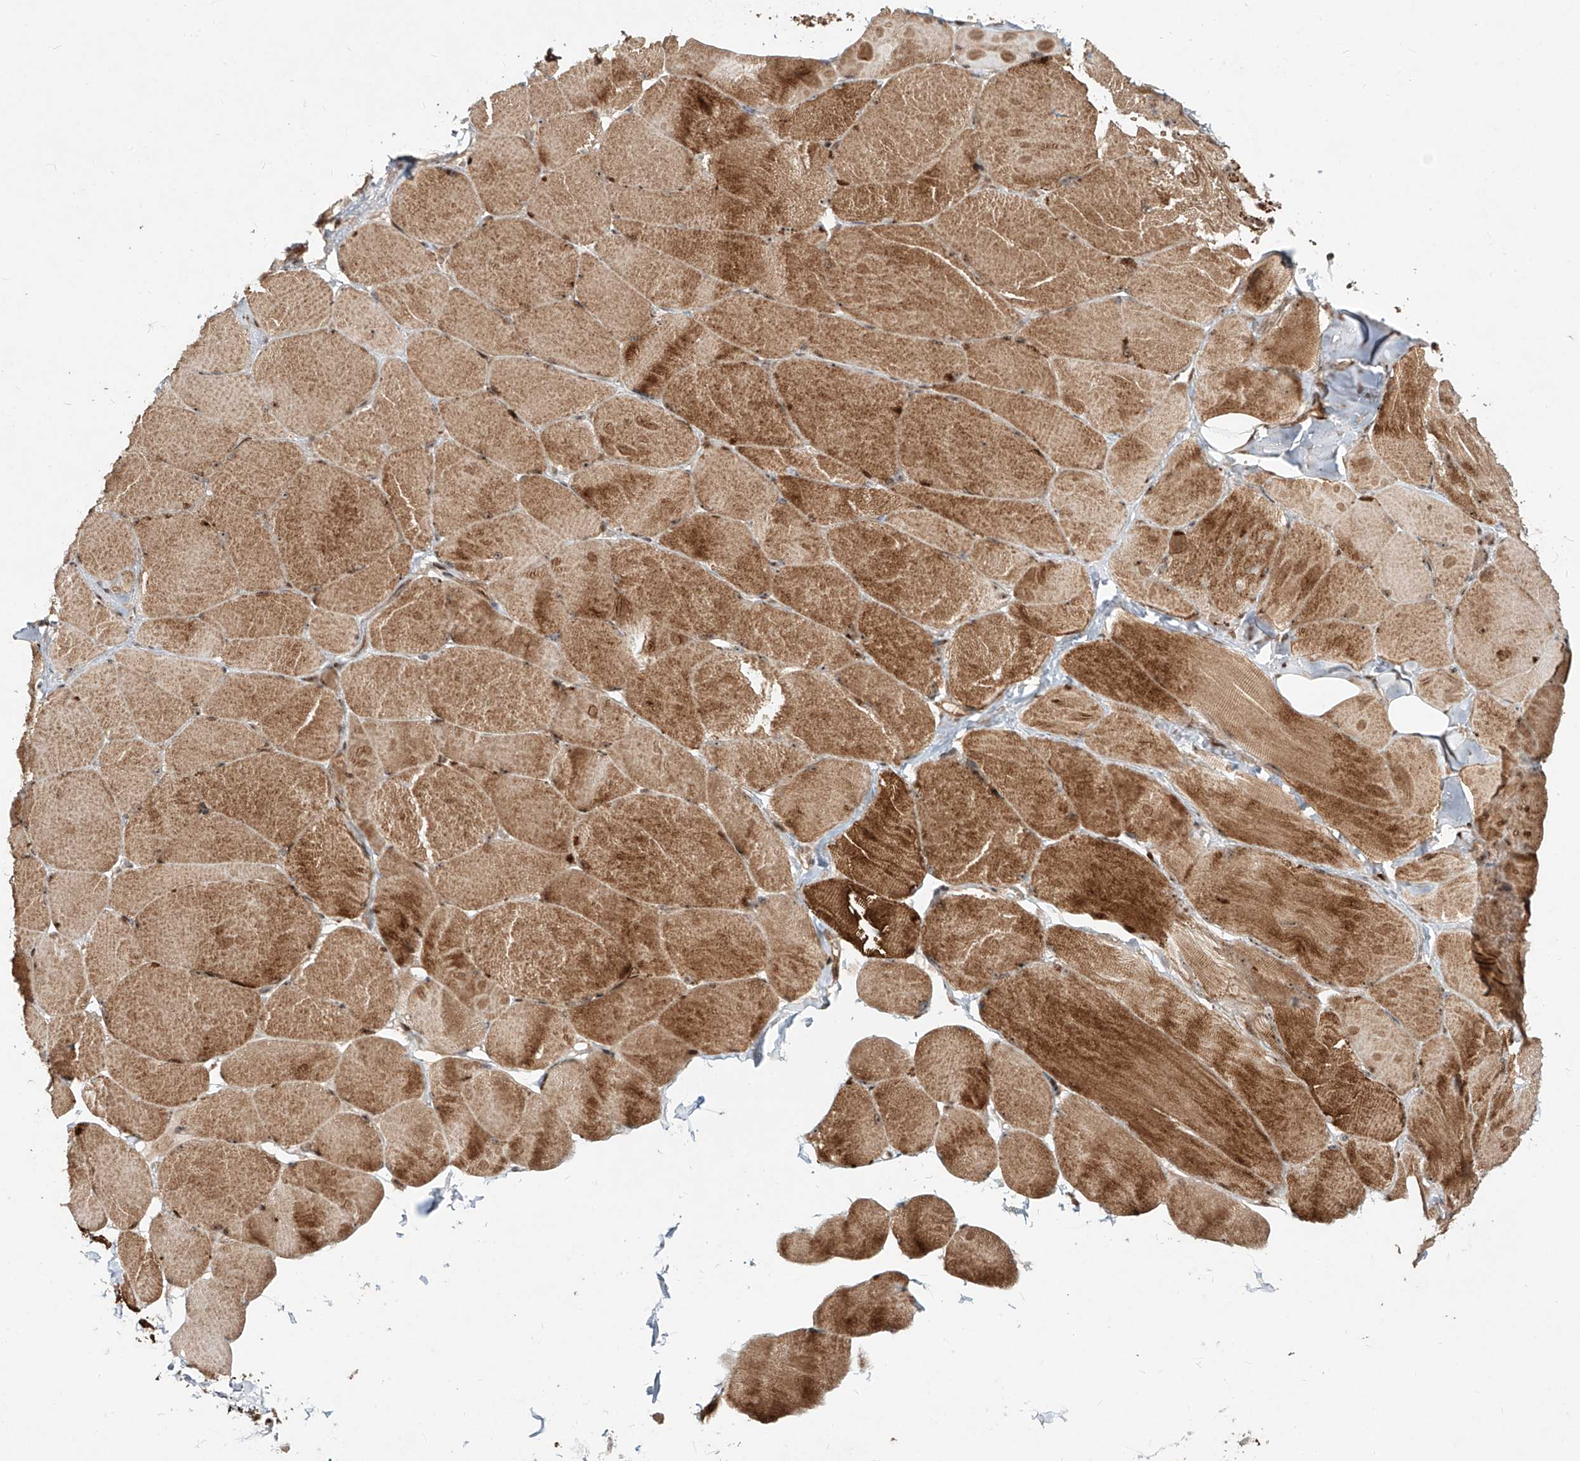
{"staining": {"intensity": "strong", "quantity": ">75%", "location": "cytoplasmic/membranous,nuclear"}, "tissue": "skeletal muscle", "cell_type": "Myocytes", "image_type": "normal", "snomed": [{"axis": "morphology", "description": "Normal tissue, NOS"}, {"axis": "topography", "description": "Skin"}, {"axis": "topography", "description": "Skeletal muscle"}], "caption": "A brown stain shows strong cytoplasmic/membranous,nuclear expression of a protein in myocytes of normal human skeletal muscle.", "gene": "ZNF710", "patient": {"sex": "male", "age": 83}}